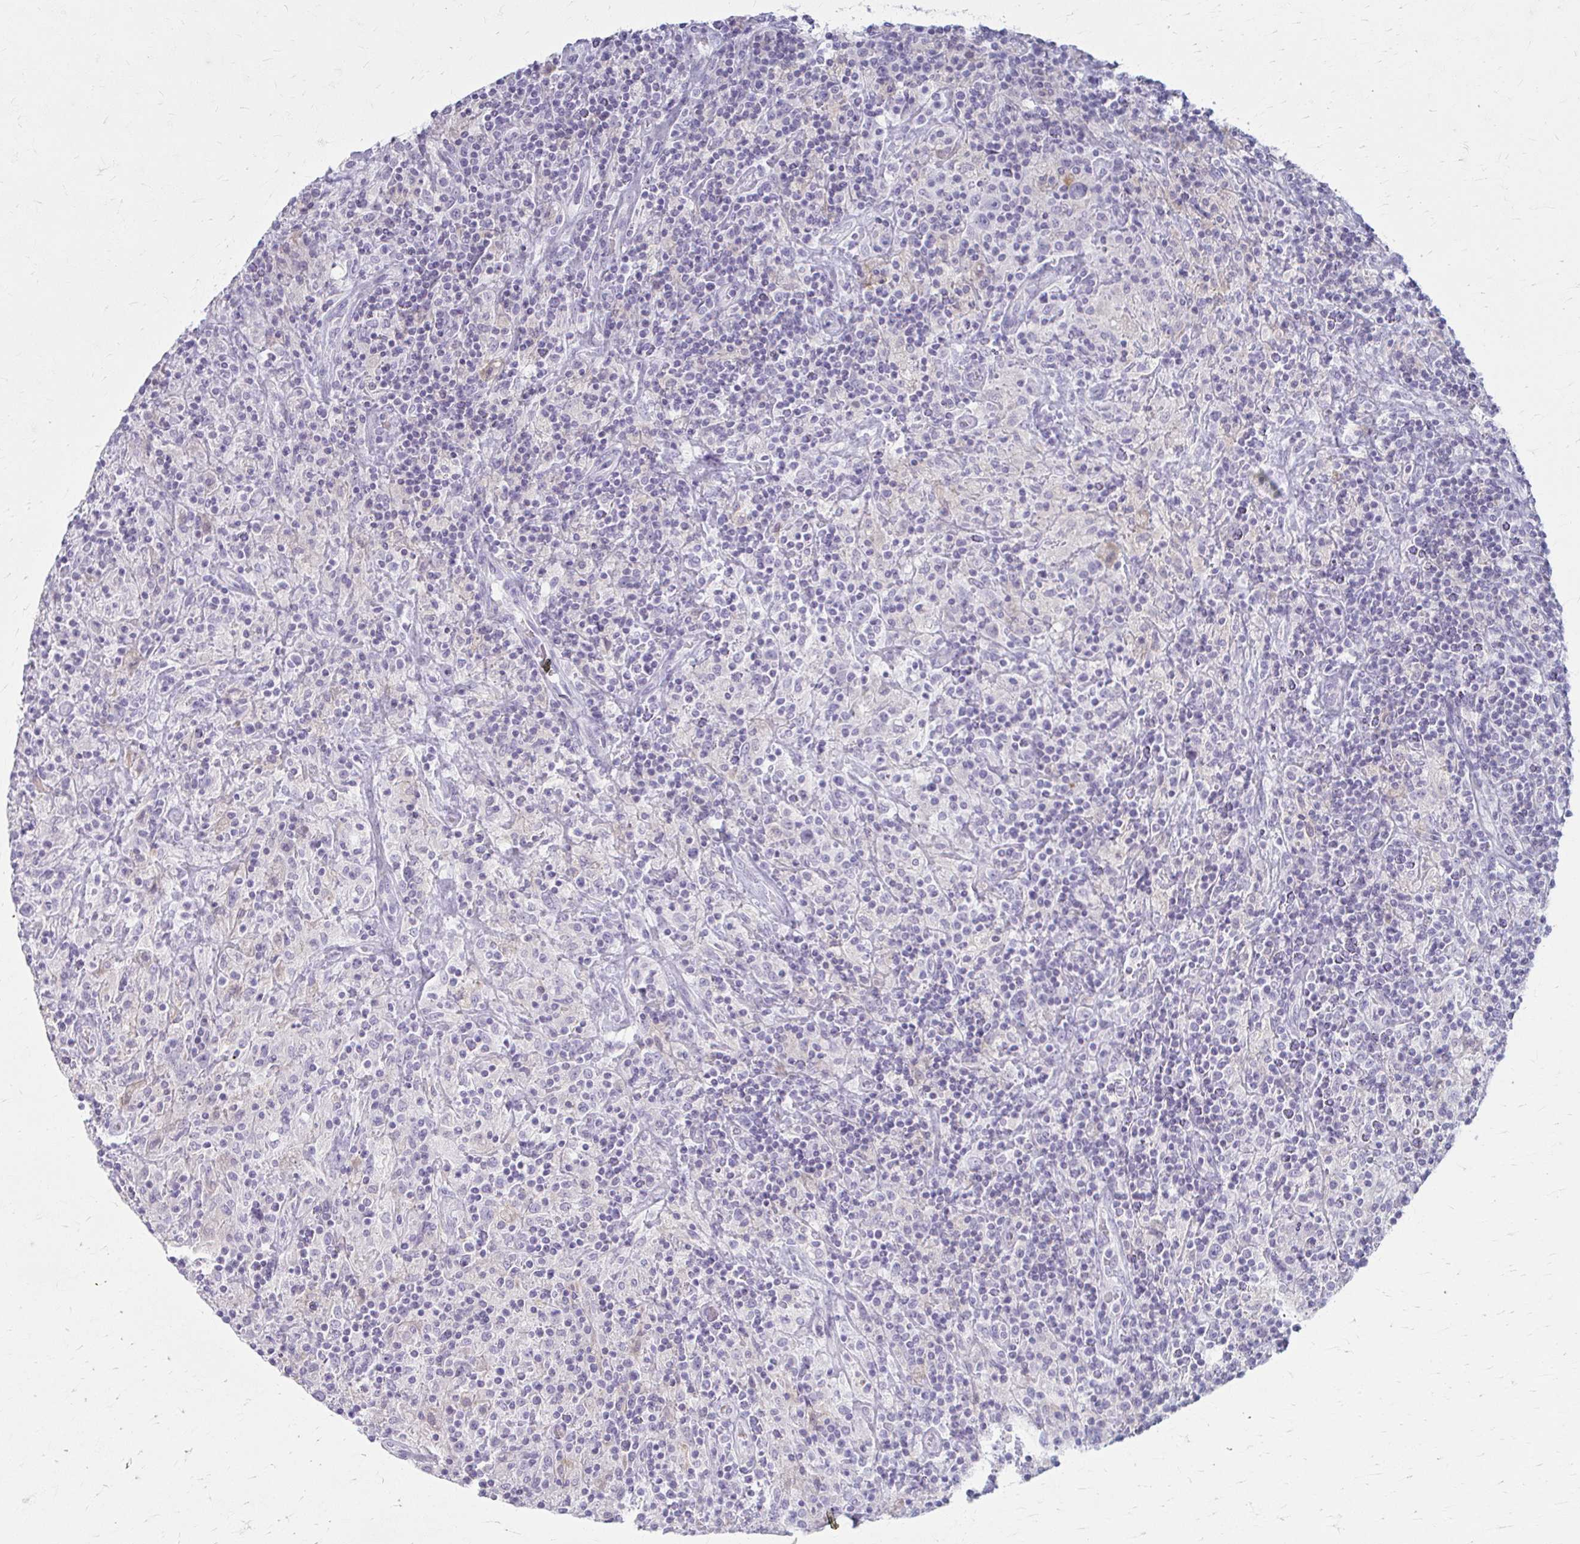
{"staining": {"intensity": "negative", "quantity": "none", "location": "none"}, "tissue": "lymphoma", "cell_type": "Tumor cells", "image_type": "cancer", "snomed": [{"axis": "morphology", "description": "Hodgkin's disease, NOS"}, {"axis": "topography", "description": "Lymph node"}], "caption": "Immunohistochemistry (IHC) of human lymphoma demonstrates no staining in tumor cells.", "gene": "LDLRAP1", "patient": {"sex": "male", "age": 70}}